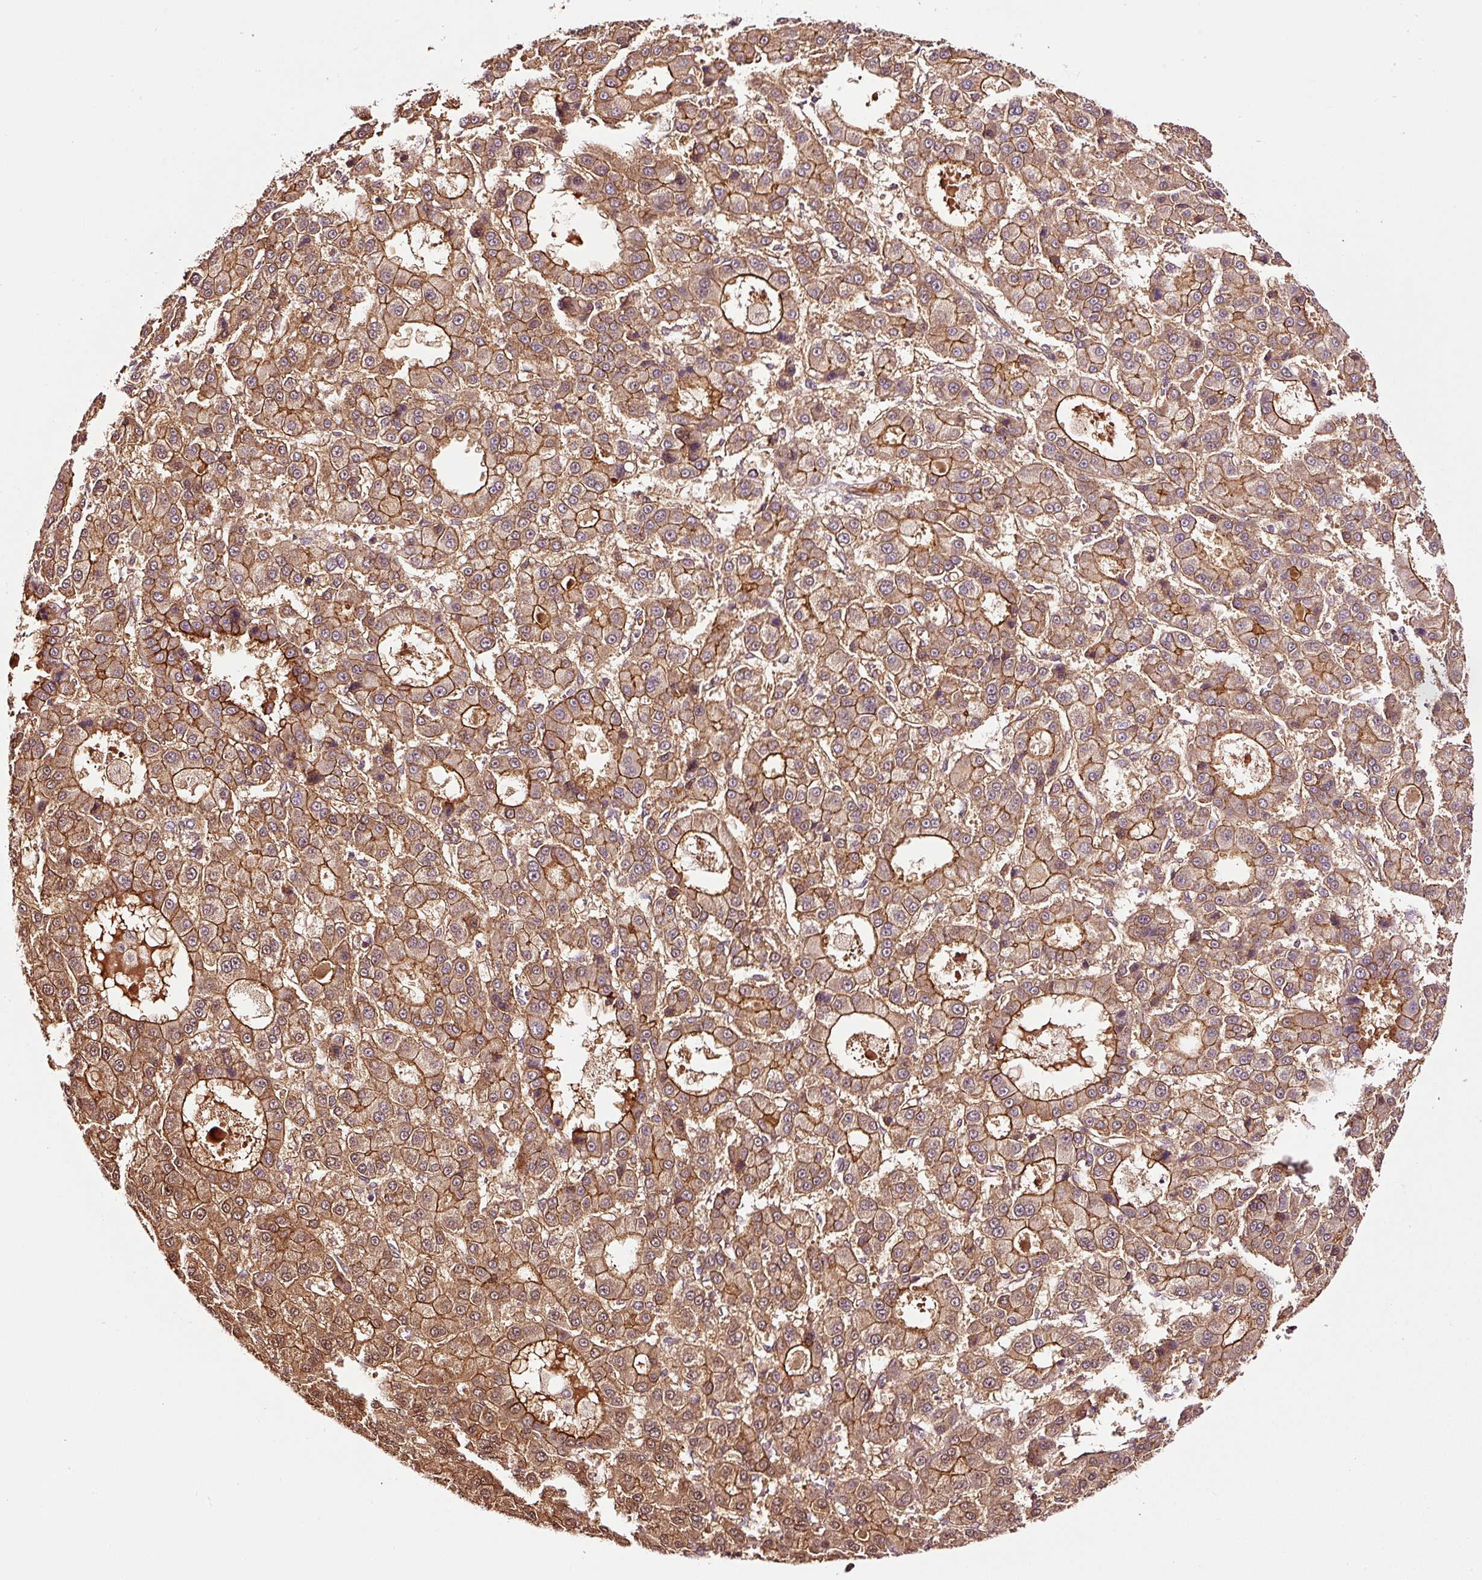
{"staining": {"intensity": "moderate", "quantity": ">75%", "location": "cytoplasmic/membranous"}, "tissue": "liver cancer", "cell_type": "Tumor cells", "image_type": "cancer", "snomed": [{"axis": "morphology", "description": "Carcinoma, Hepatocellular, NOS"}, {"axis": "topography", "description": "Liver"}], "caption": "A photomicrograph of liver hepatocellular carcinoma stained for a protein demonstrates moderate cytoplasmic/membranous brown staining in tumor cells.", "gene": "METAP1", "patient": {"sex": "male", "age": 70}}